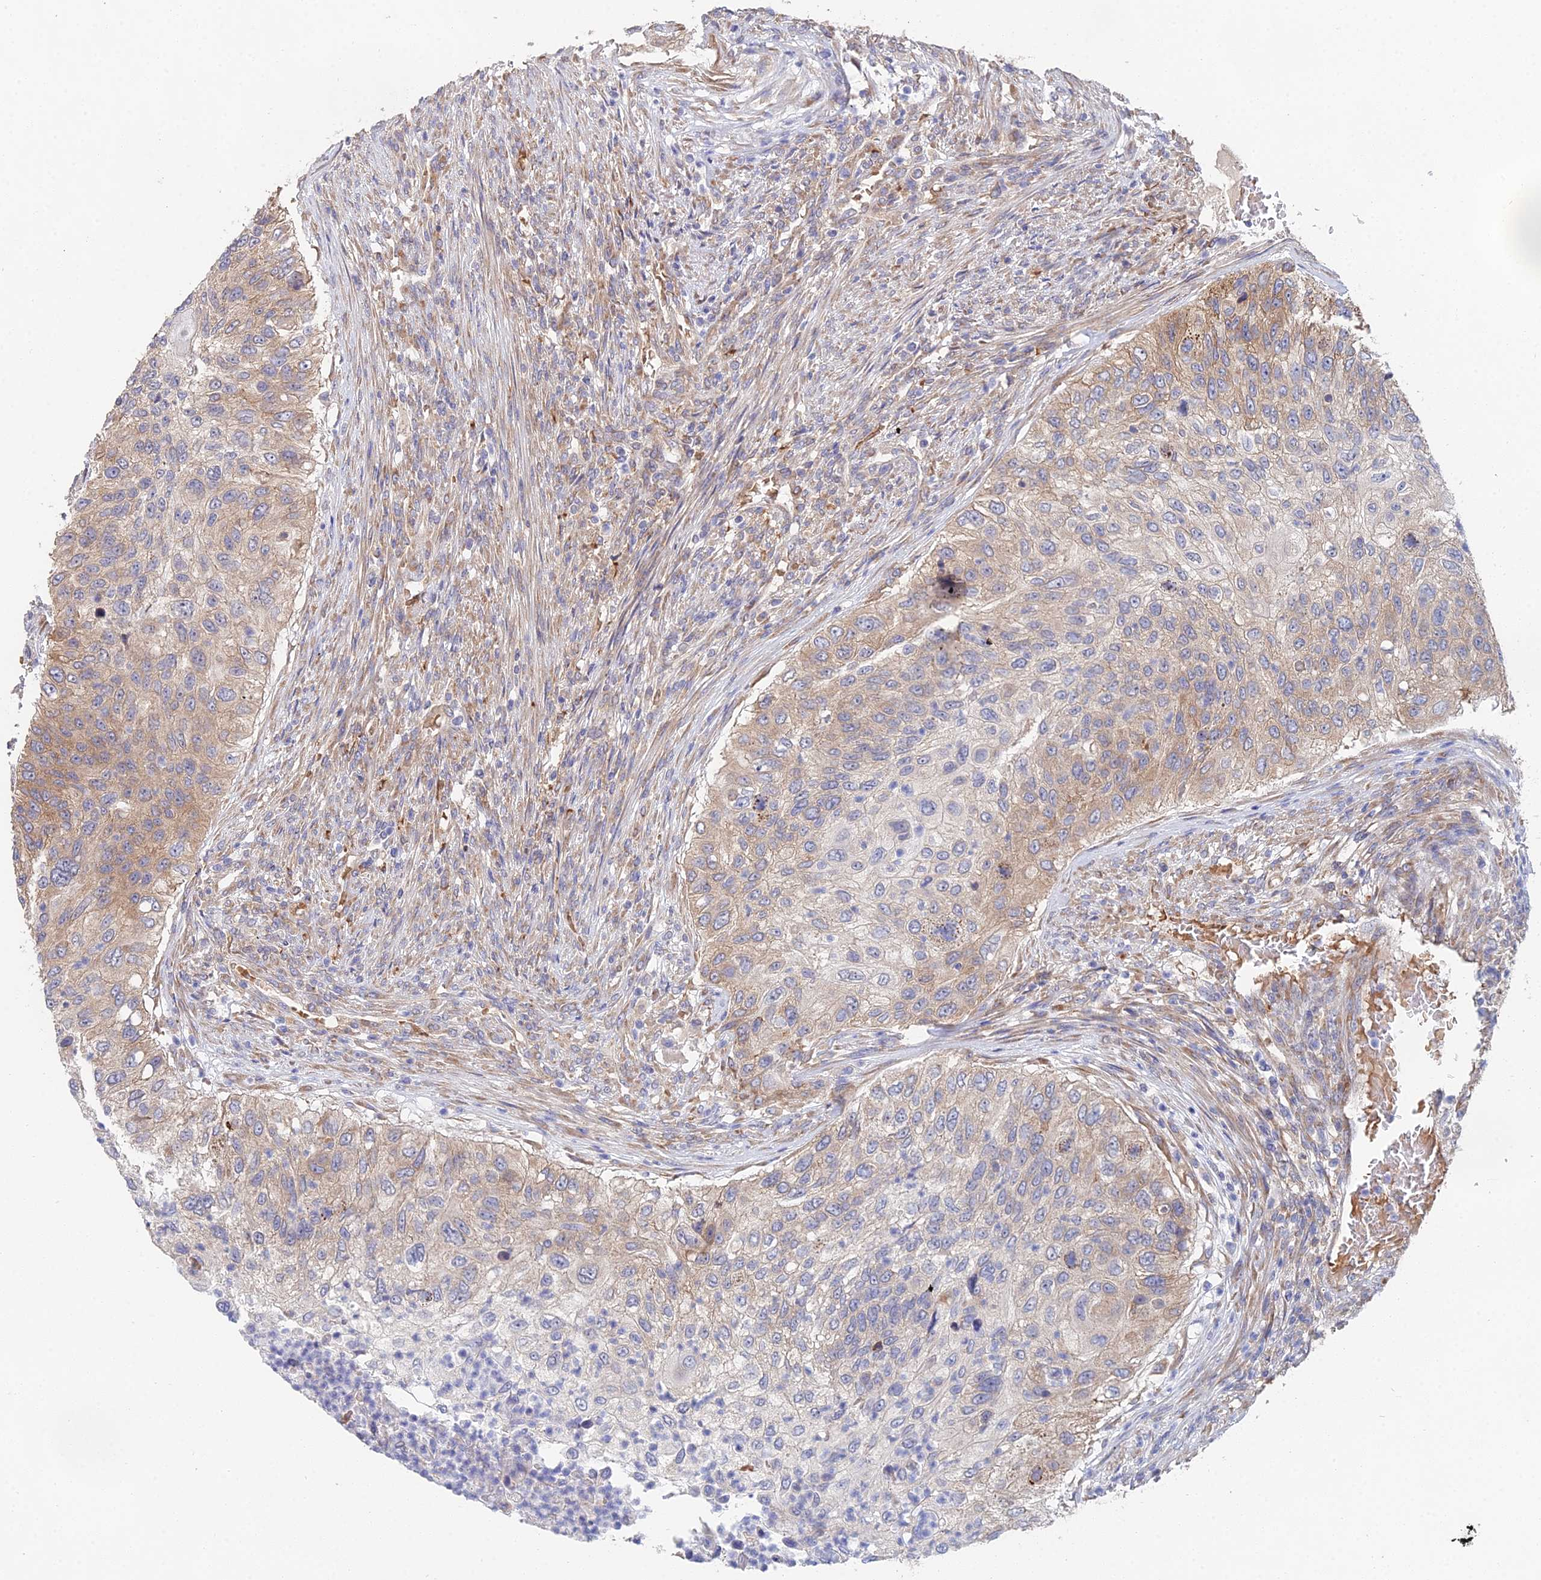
{"staining": {"intensity": "weak", "quantity": "25%-75%", "location": "cytoplasmic/membranous"}, "tissue": "urothelial cancer", "cell_type": "Tumor cells", "image_type": "cancer", "snomed": [{"axis": "morphology", "description": "Urothelial carcinoma, High grade"}, {"axis": "topography", "description": "Urinary bladder"}], "caption": "Protein staining displays weak cytoplasmic/membranous positivity in approximately 25%-75% of tumor cells in high-grade urothelial carcinoma. Nuclei are stained in blue.", "gene": "ELOF1", "patient": {"sex": "female", "age": 60}}